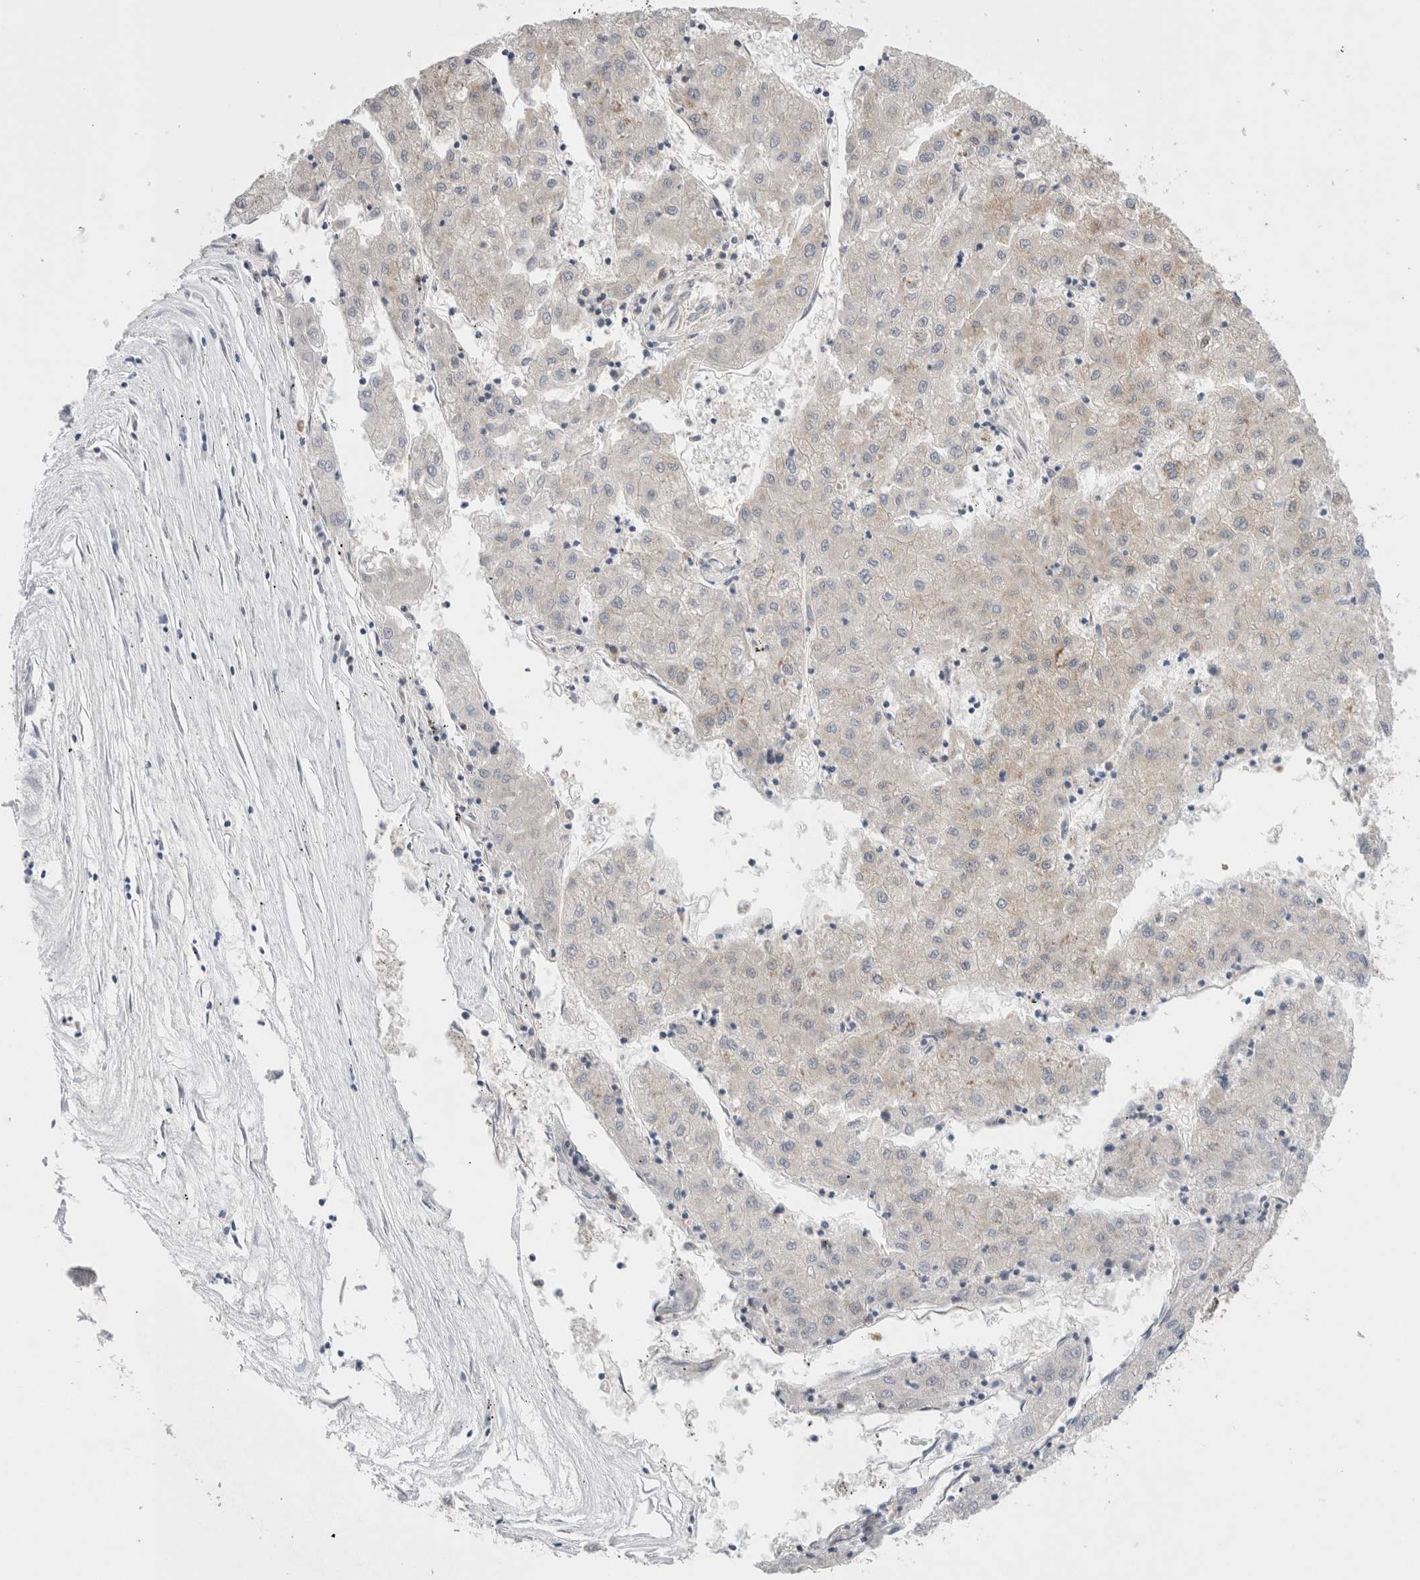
{"staining": {"intensity": "moderate", "quantity": "<25%", "location": "cytoplasmic/membranous"}, "tissue": "liver cancer", "cell_type": "Tumor cells", "image_type": "cancer", "snomed": [{"axis": "morphology", "description": "Carcinoma, Hepatocellular, NOS"}, {"axis": "topography", "description": "Liver"}], "caption": "Tumor cells reveal low levels of moderate cytoplasmic/membranous staining in about <25% of cells in human hepatocellular carcinoma (liver).", "gene": "NDOR1", "patient": {"sex": "male", "age": 72}}